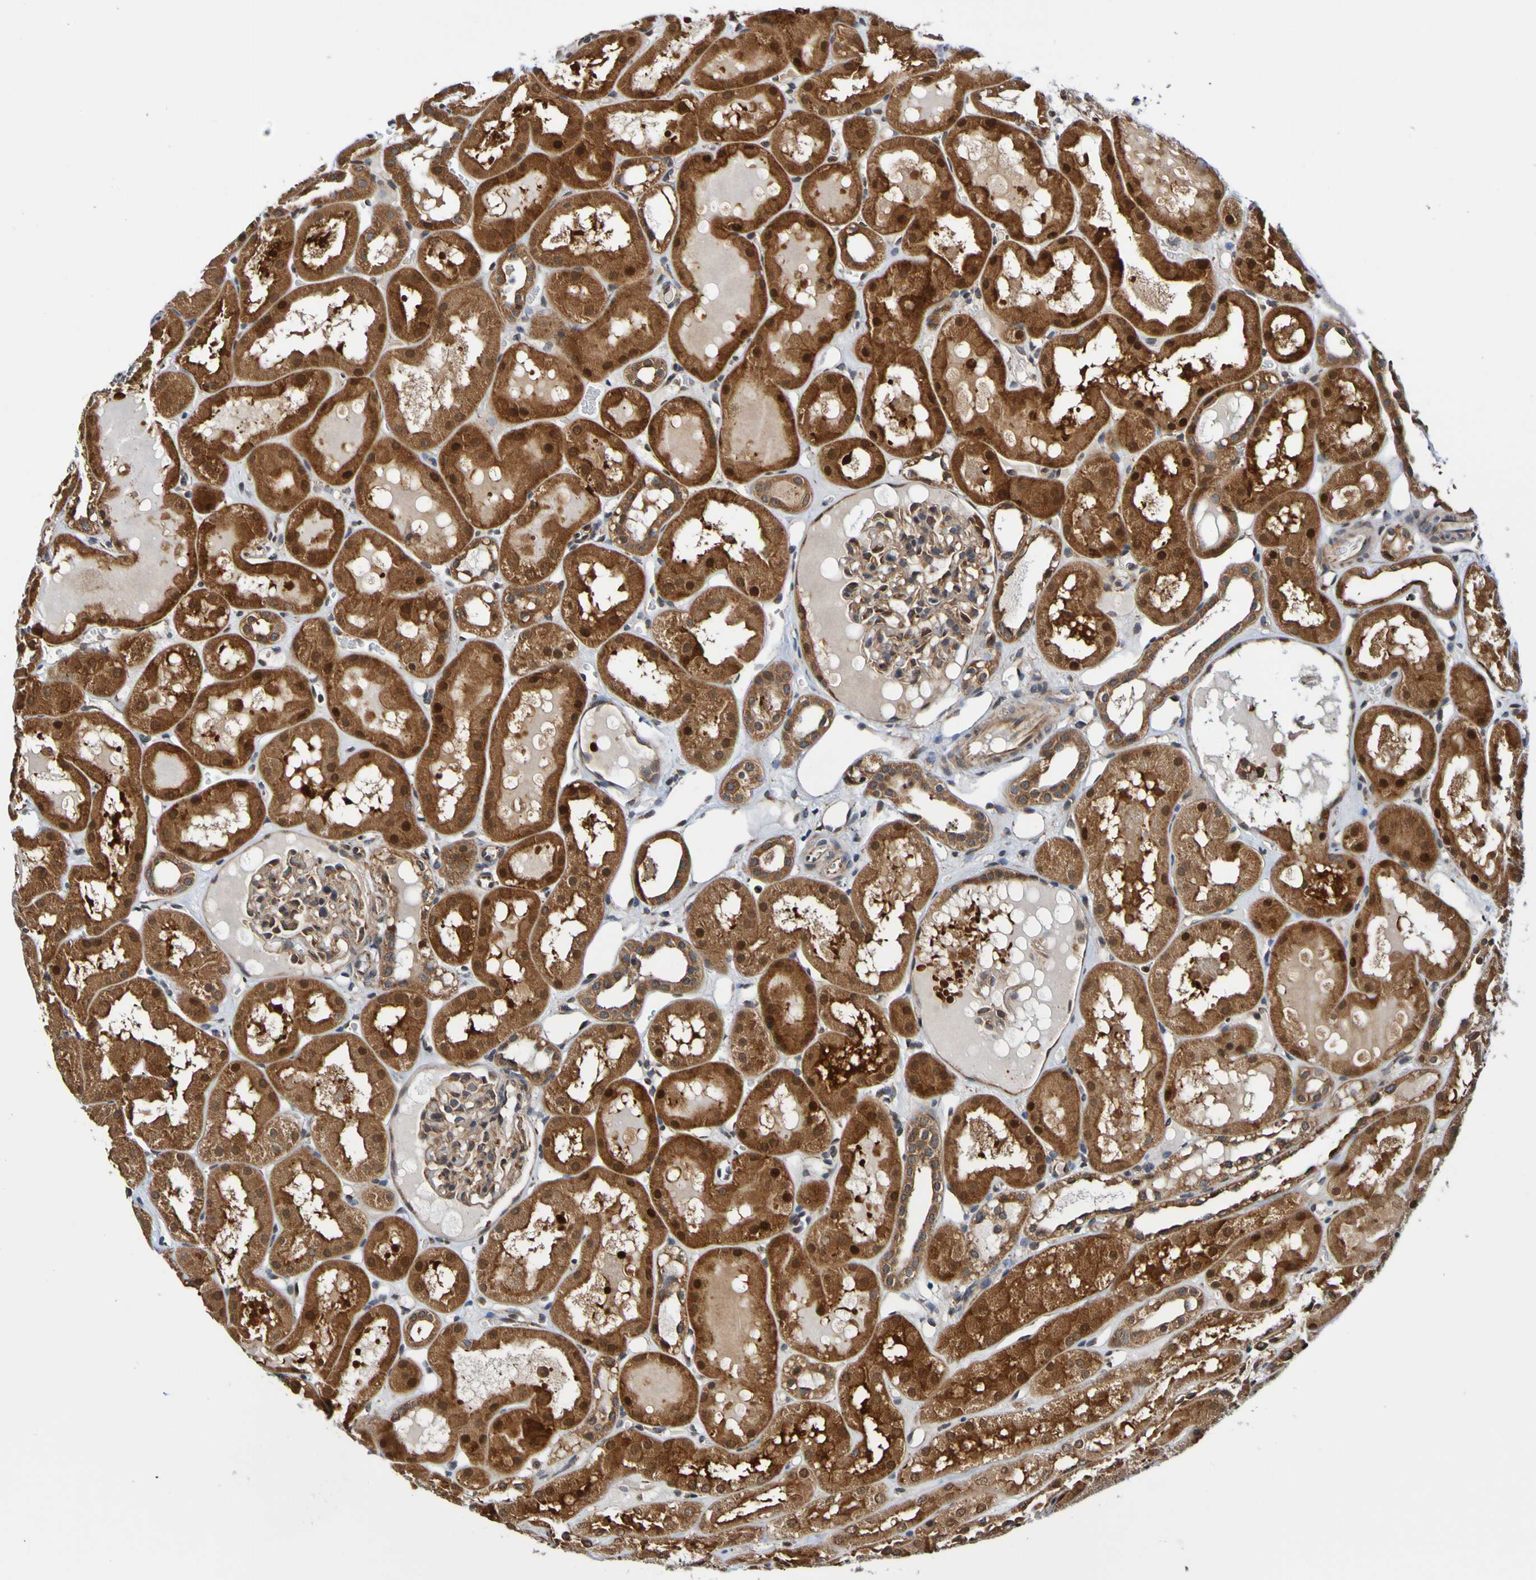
{"staining": {"intensity": "moderate", "quantity": ">75%", "location": "cytoplasmic/membranous"}, "tissue": "kidney", "cell_type": "Cells in glomeruli", "image_type": "normal", "snomed": [{"axis": "morphology", "description": "Normal tissue, NOS"}, {"axis": "topography", "description": "Kidney"}, {"axis": "topography", "description": "Urinary bladder"}], "caption": "Immunohistochemistry (IHC) photomicrograph of unremarkable kidney: human kidney stained using immunohistochemistry (IHC) shows medium levels of moderate protein expression localized specifically in the cytoplasmic/membranous of cells in glomeruli, appearing as a cytoplasmic/membranous brown color.", "gene": "AXIN1", "patient": {"sex": "male", "age": 16}}